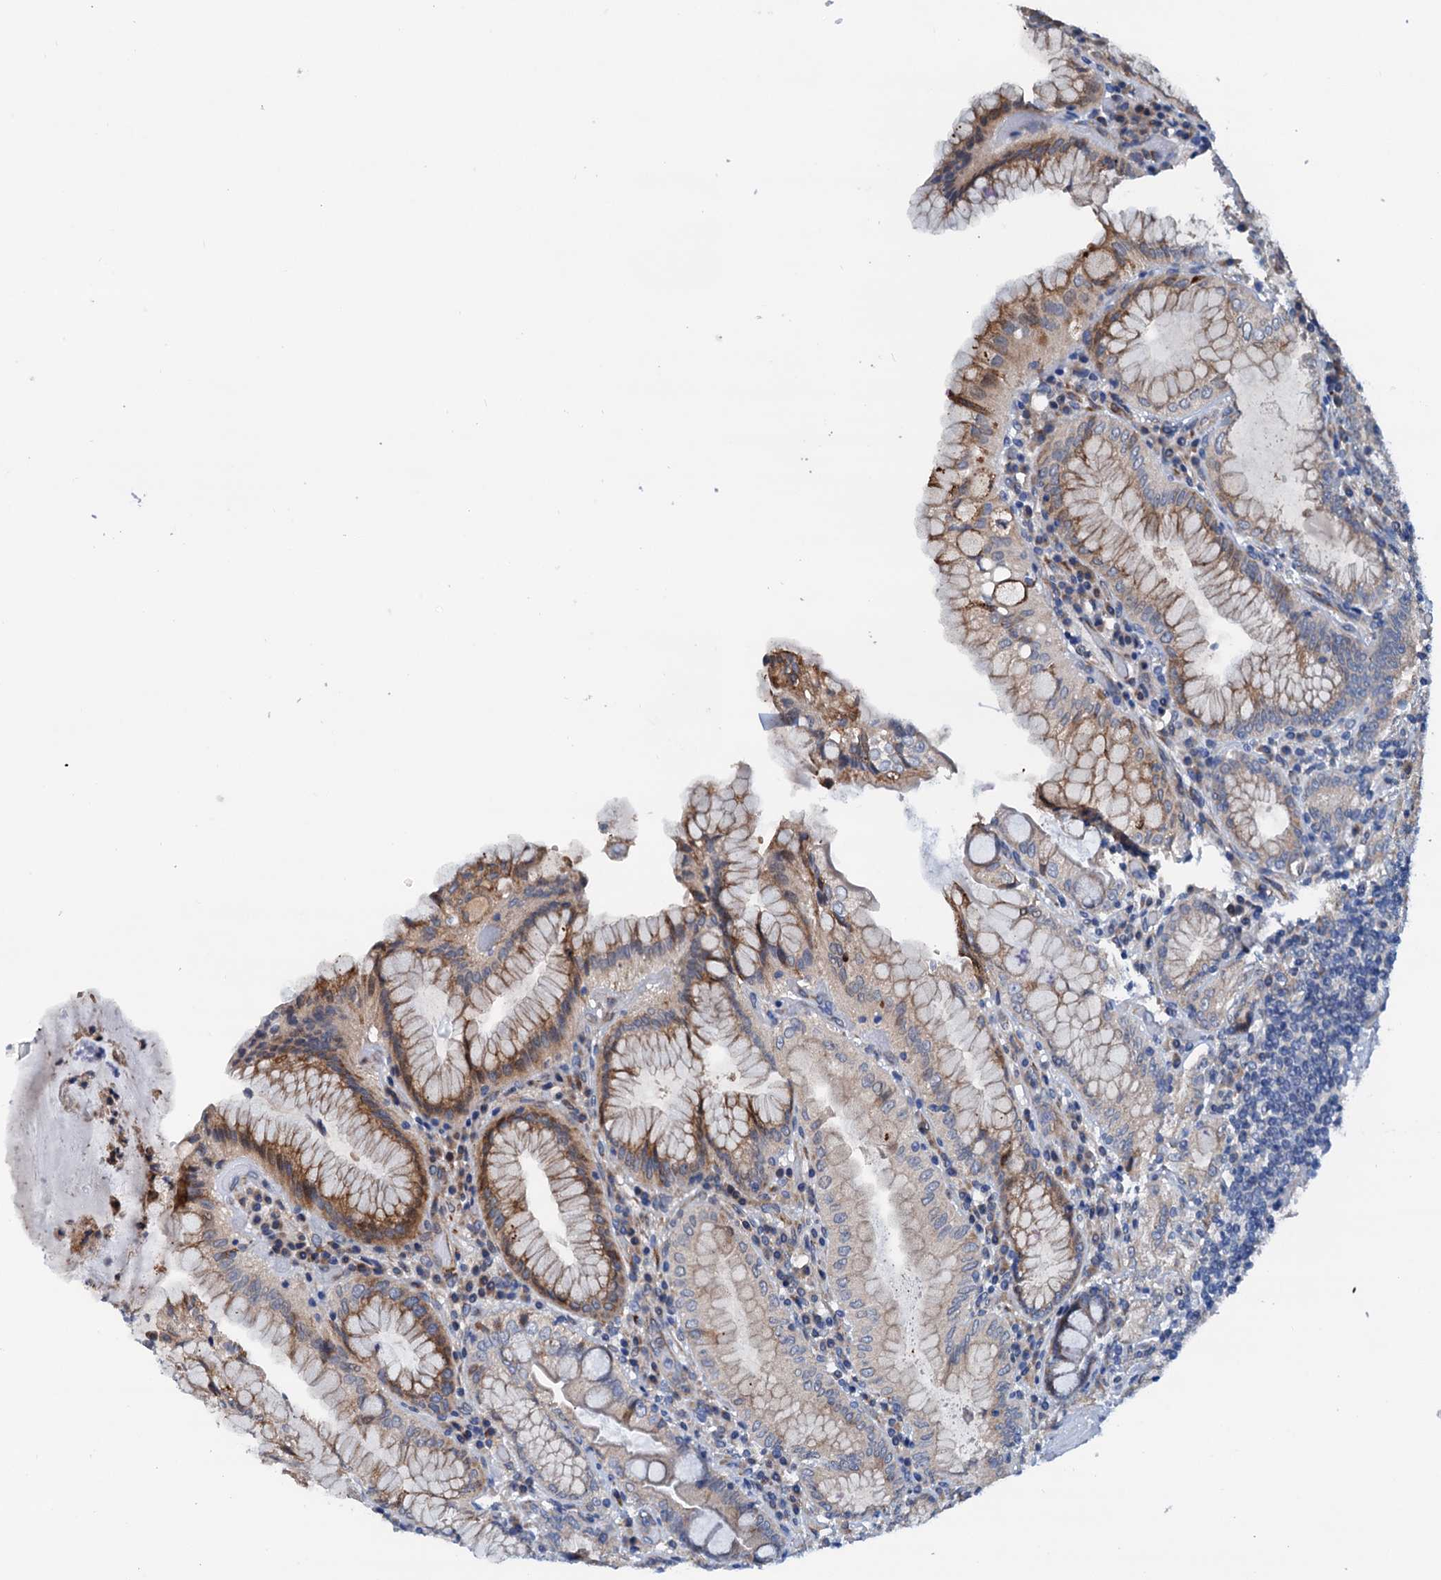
{"staining": {"intensity": "moderate", "quantity": "<25%", "location": "cytoplasmic/membranous"}, "tissue": "stomach", "cell_type": "Glandular cells", "image_type": "normal", "snomed": [{"axis": "morphology", "description": "Normal tissue, NOS"}, {"axis": "topography", "description": "Stomach, upper"}, {"axis": "topography", "description": "Stomach, lower"}], "caption": "Immunohistochemical staining of normal human stomach shows <25% levels of moderate cytoplasmic/membranous protein positivity in about <25% of glandular cells.", "gene": "RASSF9", "patient": {"sex": "female", "age": 76}}